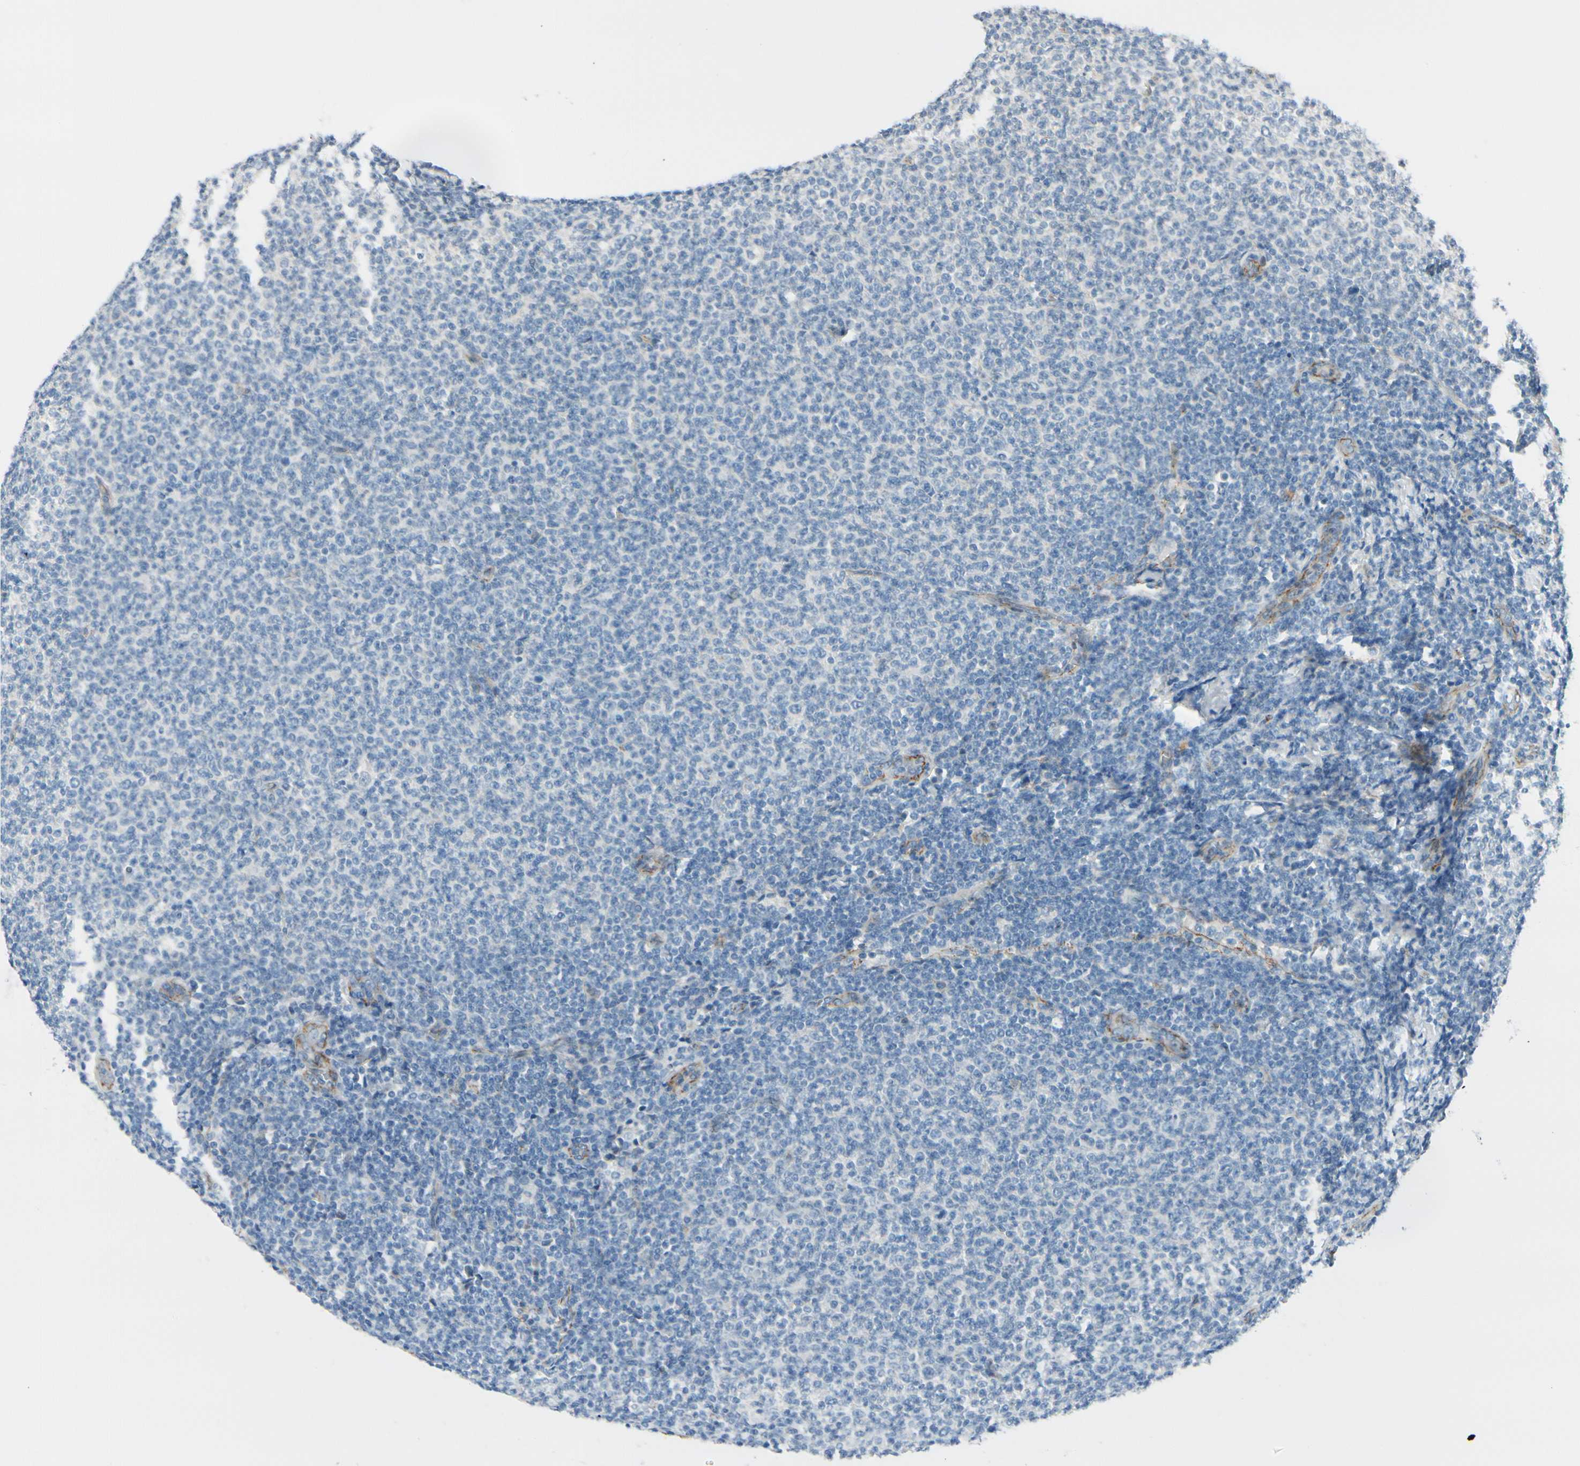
{"staining": {"intensity": "negative", "quantity": "none", "location": "none"}, "tissue": "lymphoma", "cell_type": "Tumor cells", "image_type": "cancer", "snomed": [{"axis": "morphology", "description": "Malignant lymphoma, non-Hodgkin's type, Low grade"}, {"axis": "topography", "description": "Lymph node"}], "caption": "This is an immunohistochemistry photomicrograph of lymphoma. There is no positivity in tumor cells.", "gene": "TJP1", "patient": {"sex": "male", "age": 66}}